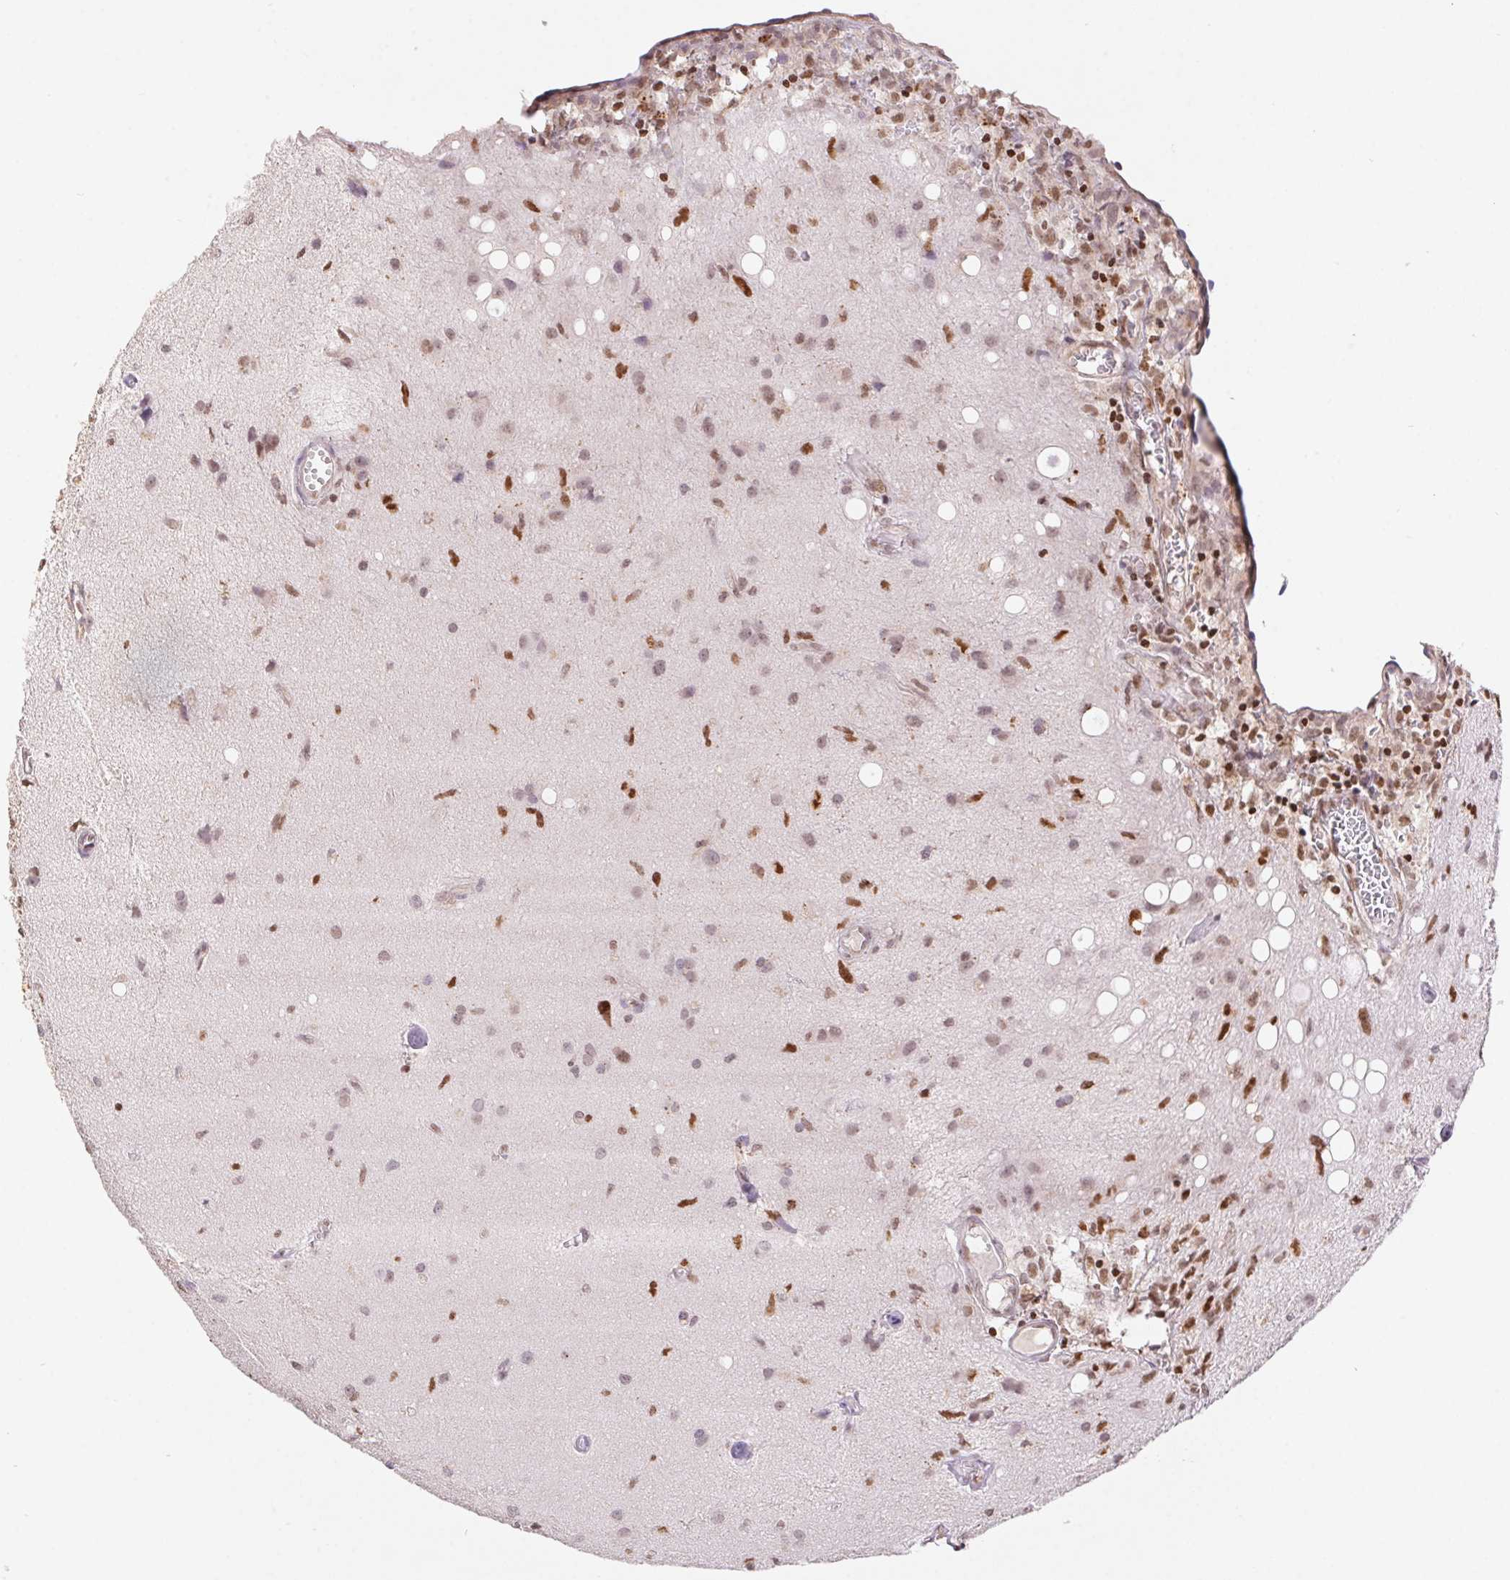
{"staining": {"intensity": "moderate", "quantity": "25%-75%", "location": "nuclear"}, "tissue": "glioma", "cell_type": "Tumor cells", "image_type": "cancer", "snomed": [{"axis": "morphology", "description": "Glioma, malignant, High grade"}, {"axis": "topography", "description": "Brain"}], "caption": "A brown stain shows moderate nuclear expression of a protein in glioma tumor cells. Nuclei are stained in blue.", "gene": "POLD3", "patient": {"sex": "male", "age": 67}}